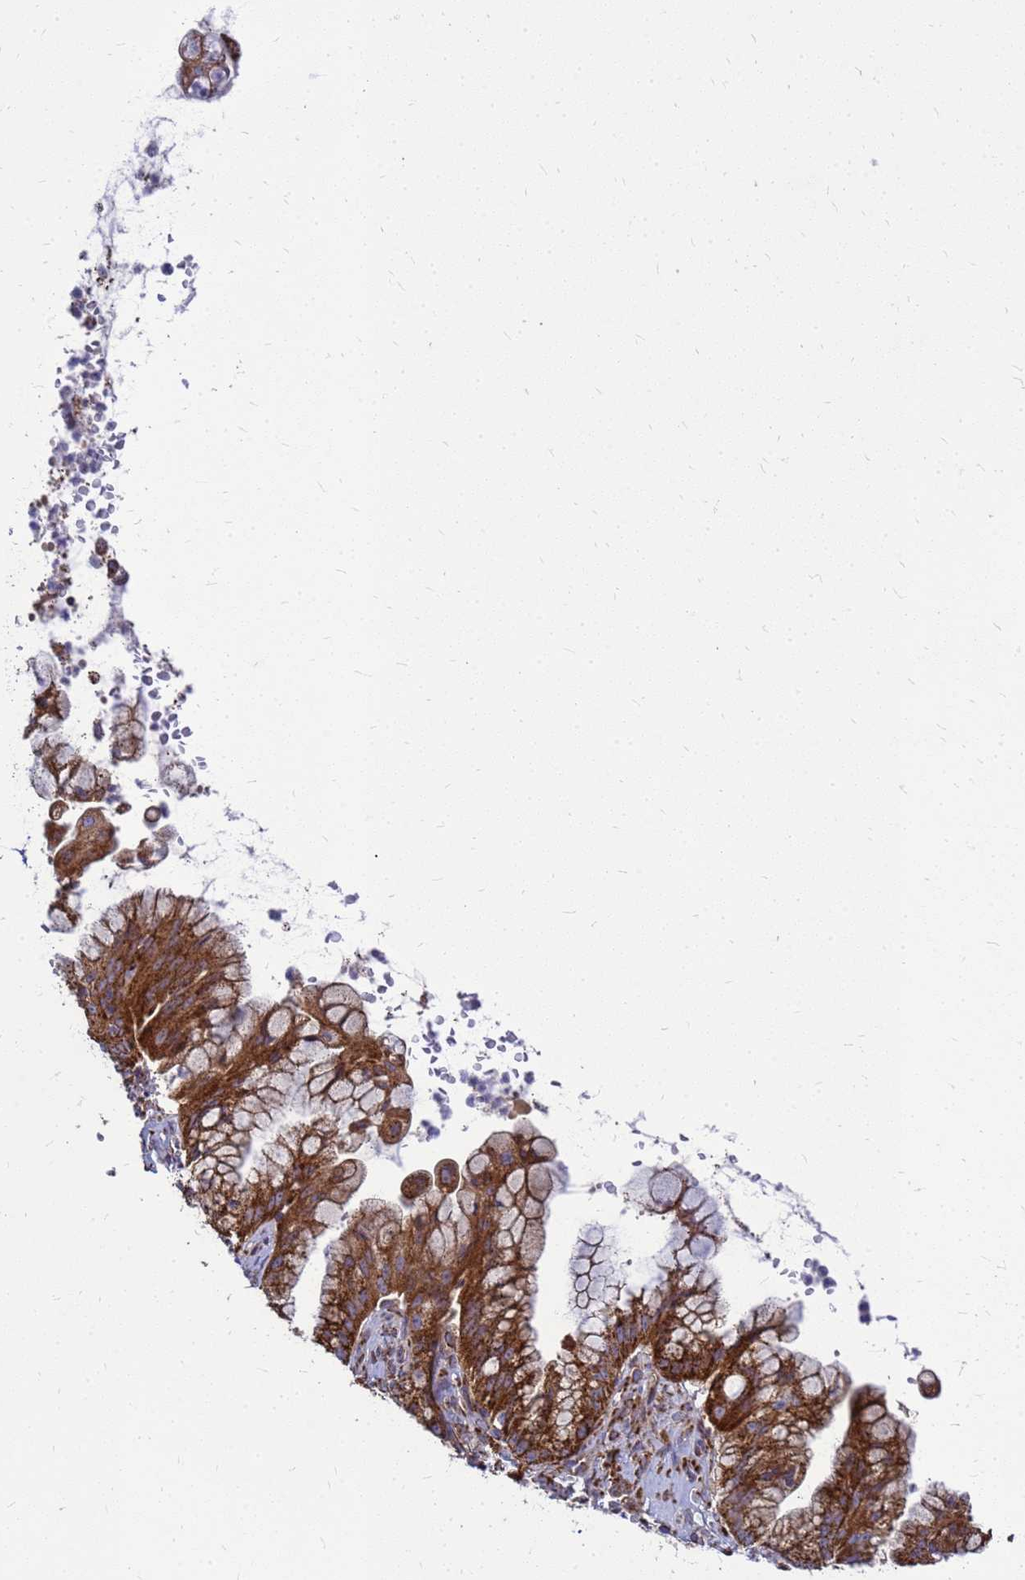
{"staining": {"intensity": "strong", "quantity": ">75%", "location": "cytoplasmic/membranous"}, "tissue": "ovarian cancer", "cell_type": "Tumor cells", "image_type": "cancer", "snomed": [{"axis": "morphology", "description": "Cystadenocarcinoma, mucinous, NOS"}, {"axis": "topography", "description": "Ovary"}], "caption": "Human mucinous cystadenocarcinoma (ovarian) stained with a brown dye demonstrates strong cytoplasmic/membranous positive expression in approximately >75% of tumor cells.", "gene": "FSTL4", "patient": {"sex": "female", "age": 70}}